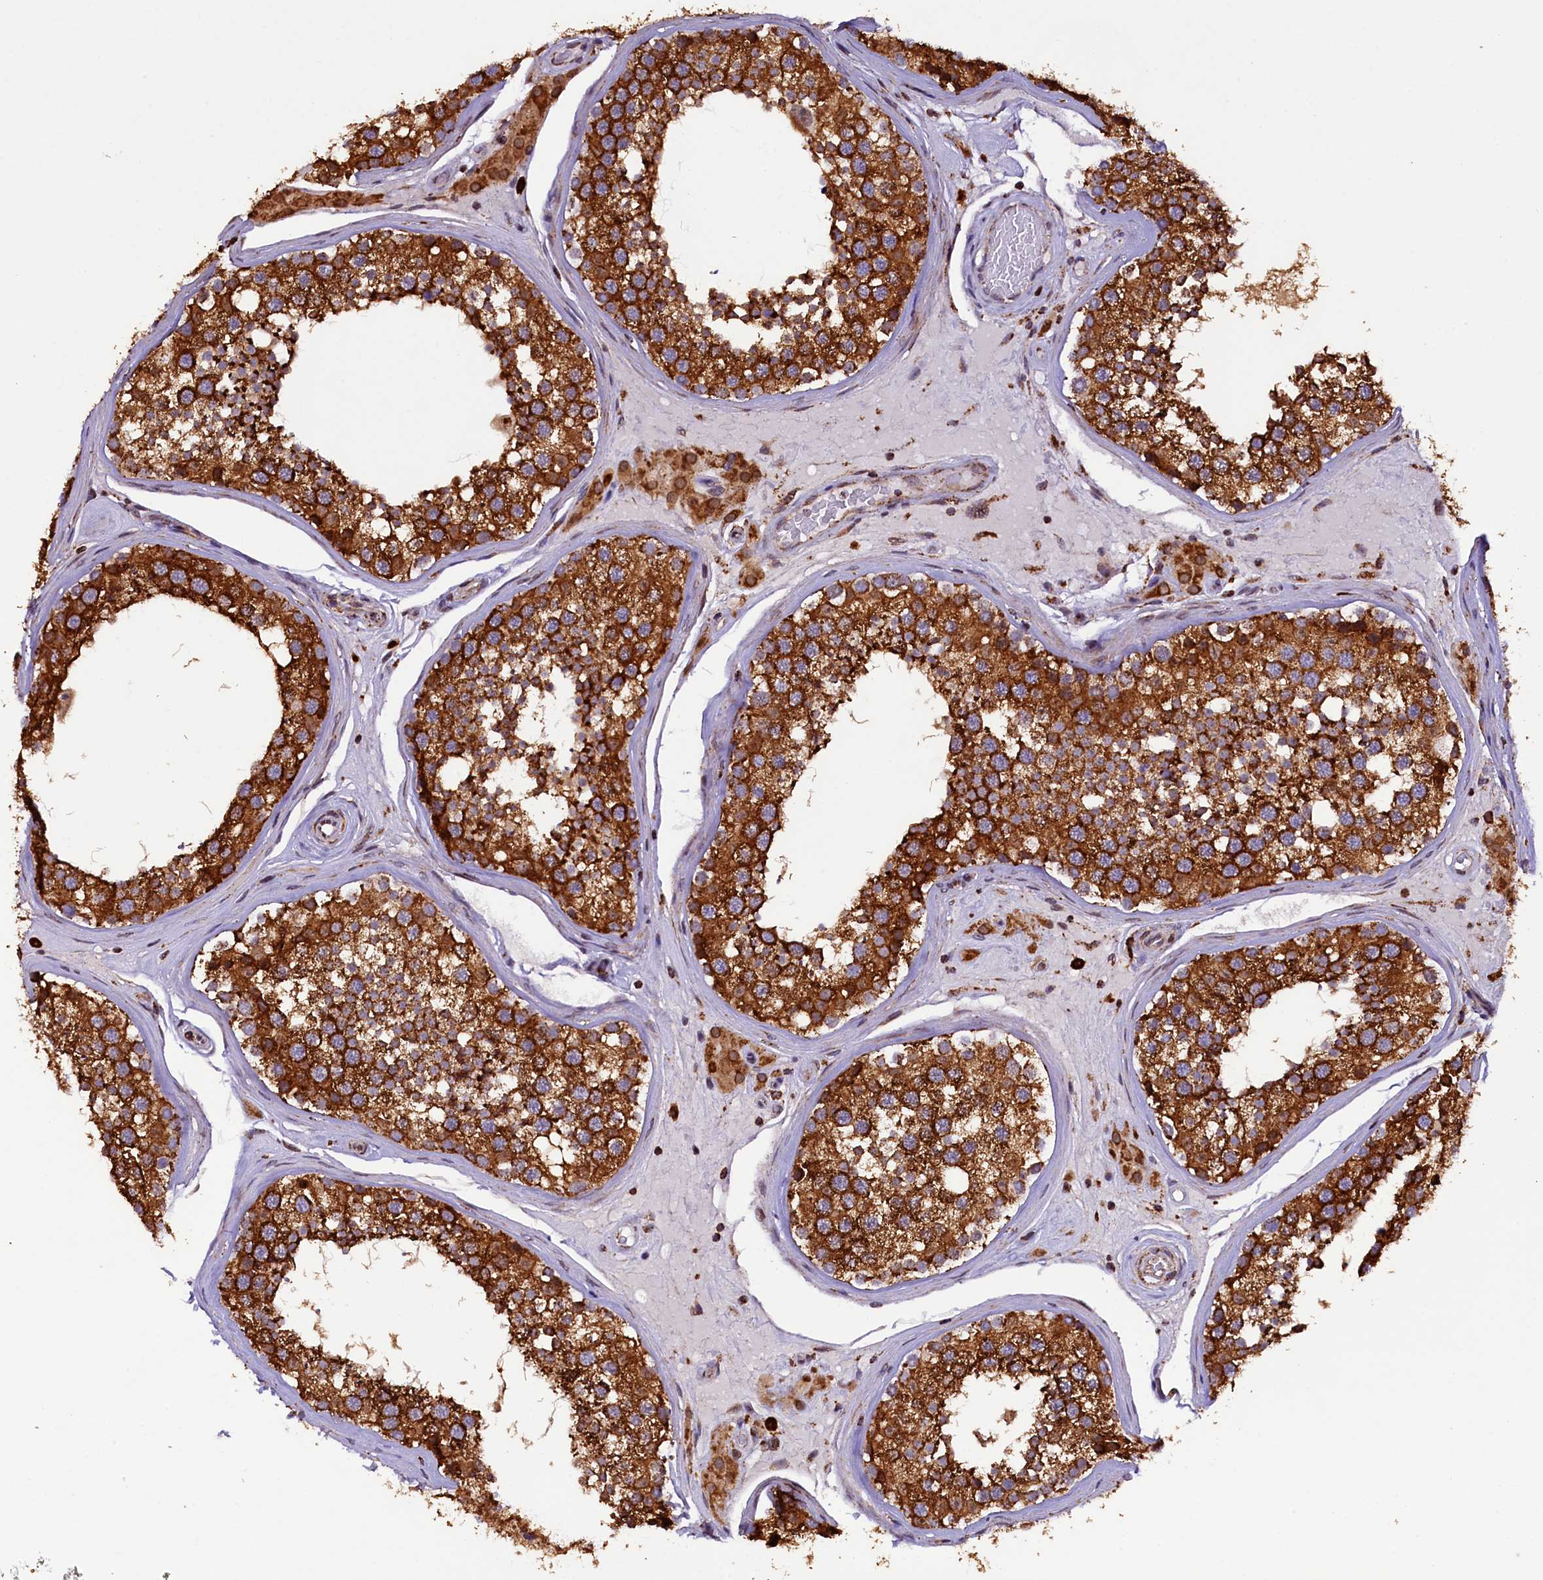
{"staining": {"intensity": "strong", "quantity": ">75%", "location": "cytoplasmic/membranous"}, "tissue": "testis", "cell_type": "Cells in seminiferous ducts", "image_type": "normal", "snomed": [{"axis": "morphology", "description": "Normal tissue, NOS"}, {"axis": "topography", "description": "Testis"}], "caption": "About >75% of cells in seminiferous ducts in normal human testis show strong cytoplasmic/membranous protein staining as visualized by brown immunohistochemical staining.", "gene": "KLC2", "patient": {"sex": "male", "age": 46}}